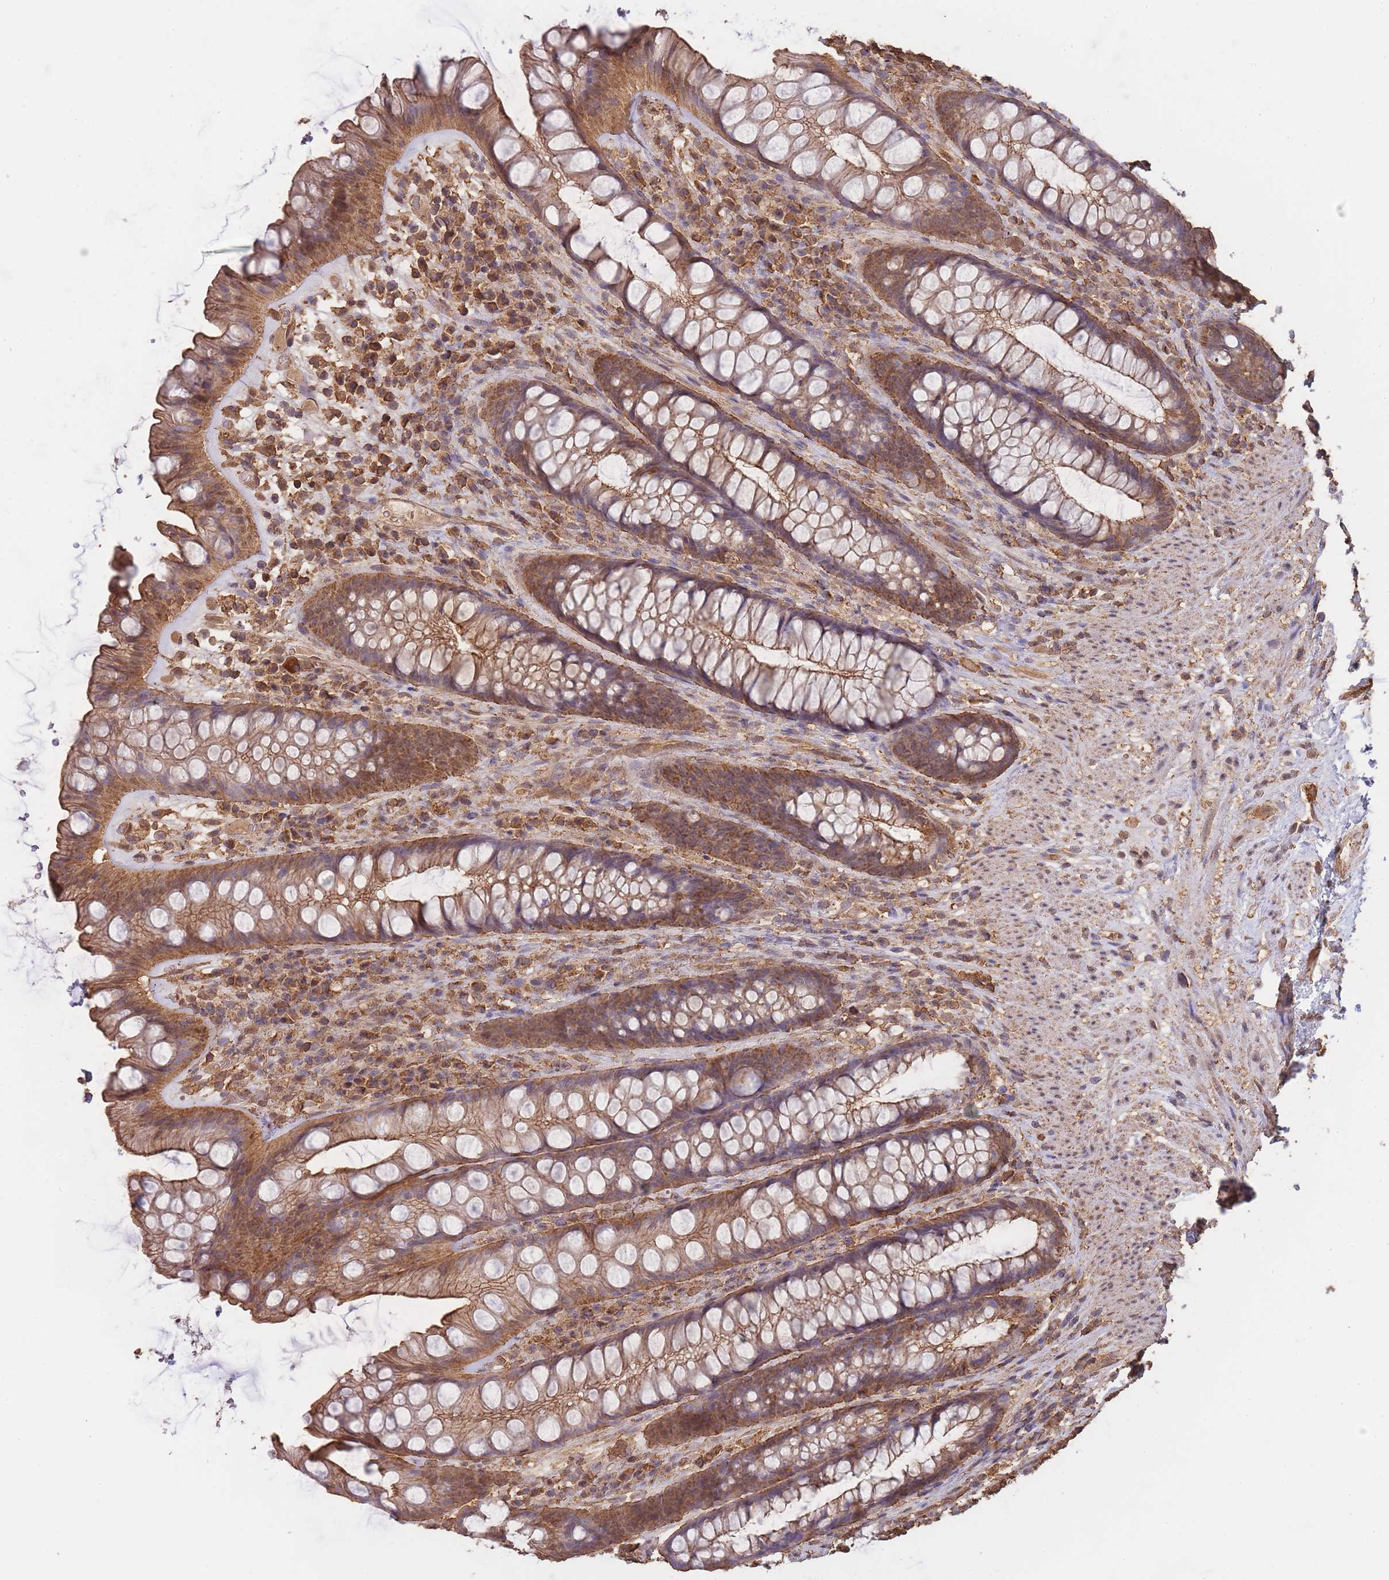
{"staining": {"intensity": "moderate", "quantity": ">75%", "location": "cytoplasmic/membranous"}, "tissue": "rectum", "cell_type": "Glandular cells", "image_type": "normal", "snomed": [{"axis": "morphology", "description": "Normal tissue, NOS"}, {"axis": "topography", "description": "Rectum"}], "caption": "Immunohistochemical staining of benign rectum demonstrates medium levels of moderate cytoplasmic/membranous staining in approximately >75% of glandular cells. The protein is stained brown, and the nuclei are stained in blue (DAB (3,3'-diaminobenzidine) IHC with brightfield microscopy, high magnification).", "gene": "METRN", "patient": {"sex": "male", "age": 74}}